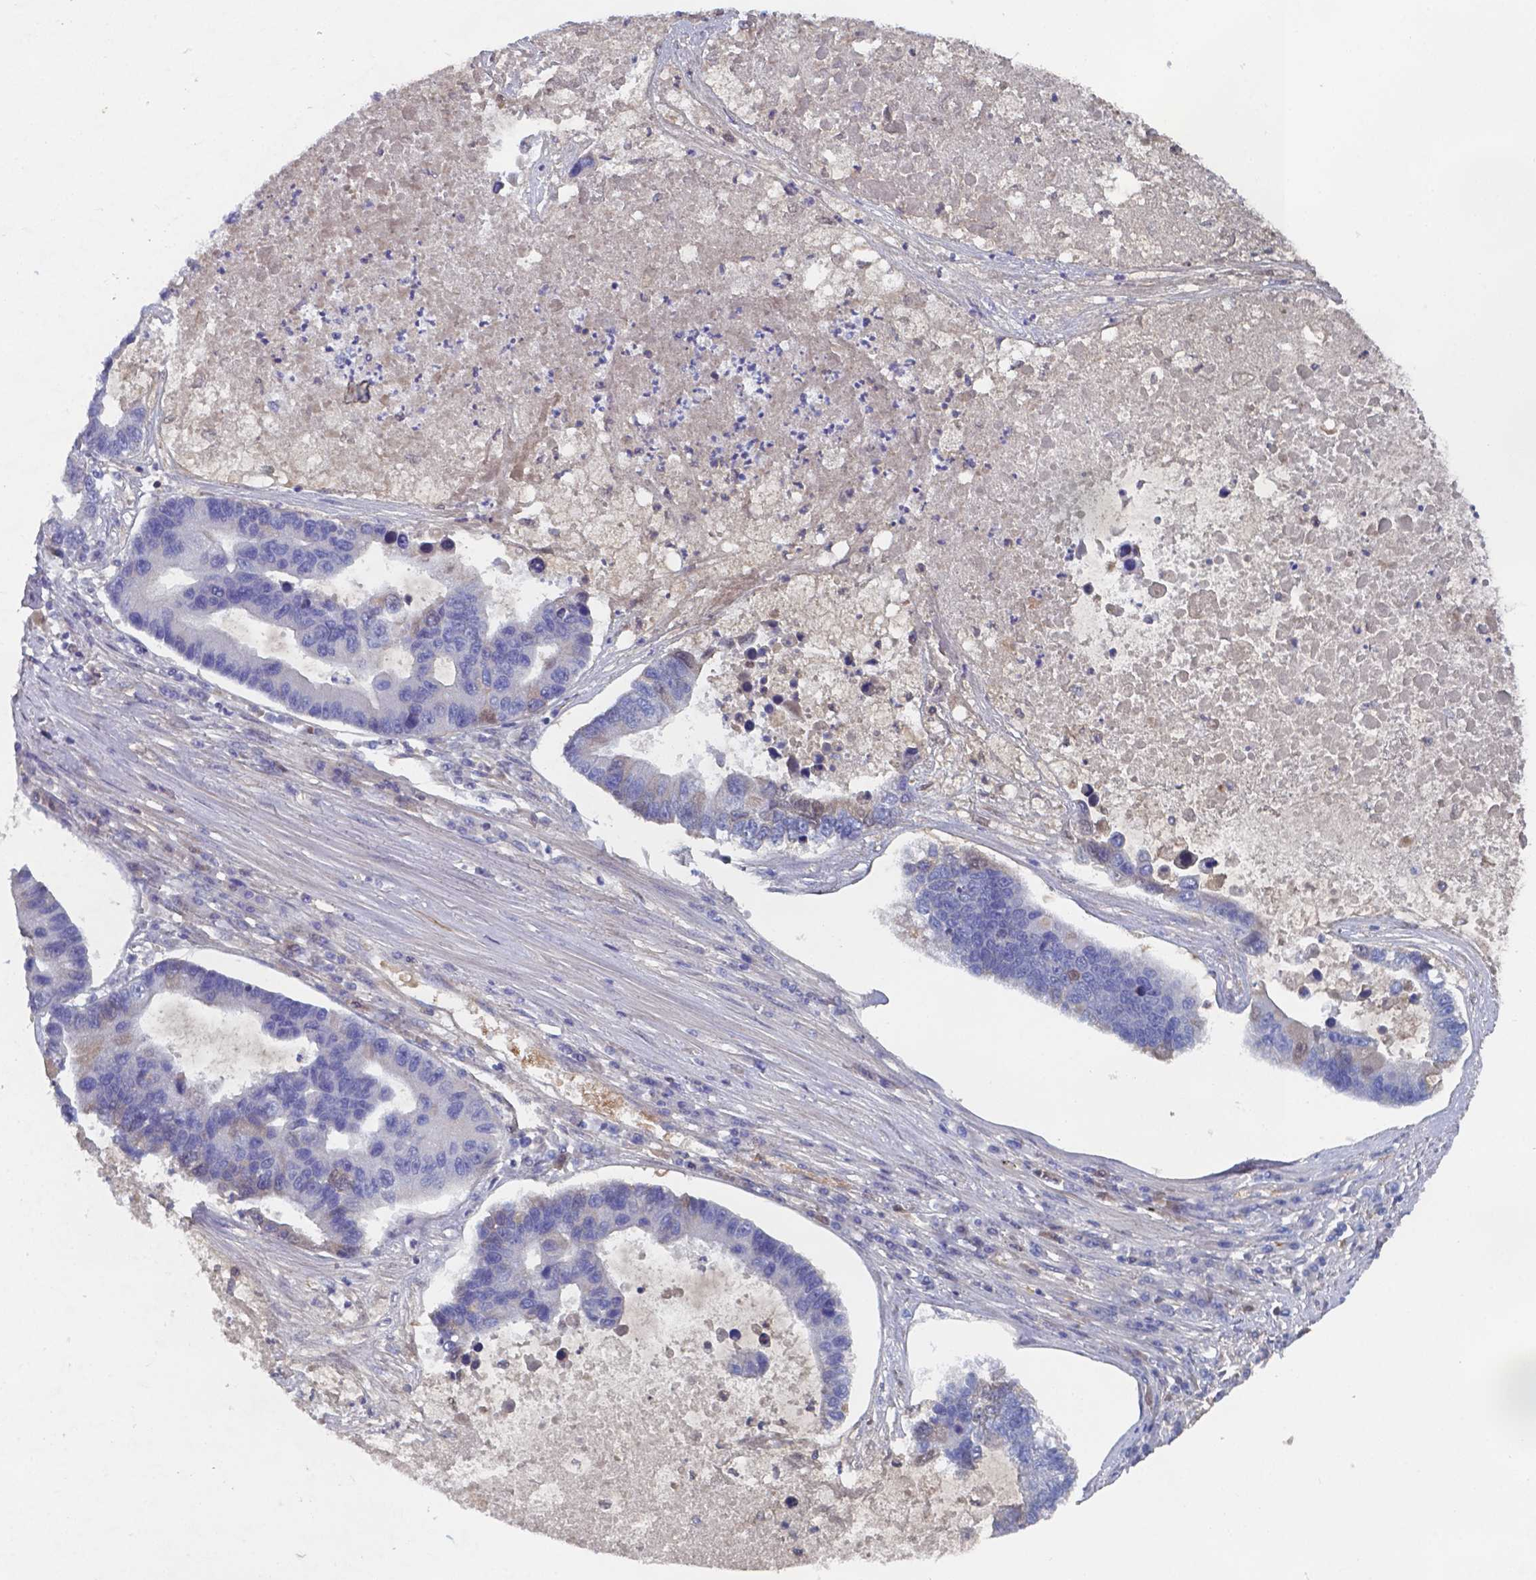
{"staining": {"intensity": "negative", "quantity": "none", "location": "none"}, "tissue": "lung cancer", "cell_type": "Tumor cells", "image_type": "cancer", "snomed": [{"axis": "morphology", "description": "Adenocarcinoma, NOS"}, {"axis": "topography", "description": "Bronchus"}, {"axis": "topography", "description": "Lung"}], "caption": "This is an immunohistochemistry micrograph of lung cancer. There is no expression in tumor cells.", "gene": "BTBD17", "patient": {"sex": "female", "age": 51}}